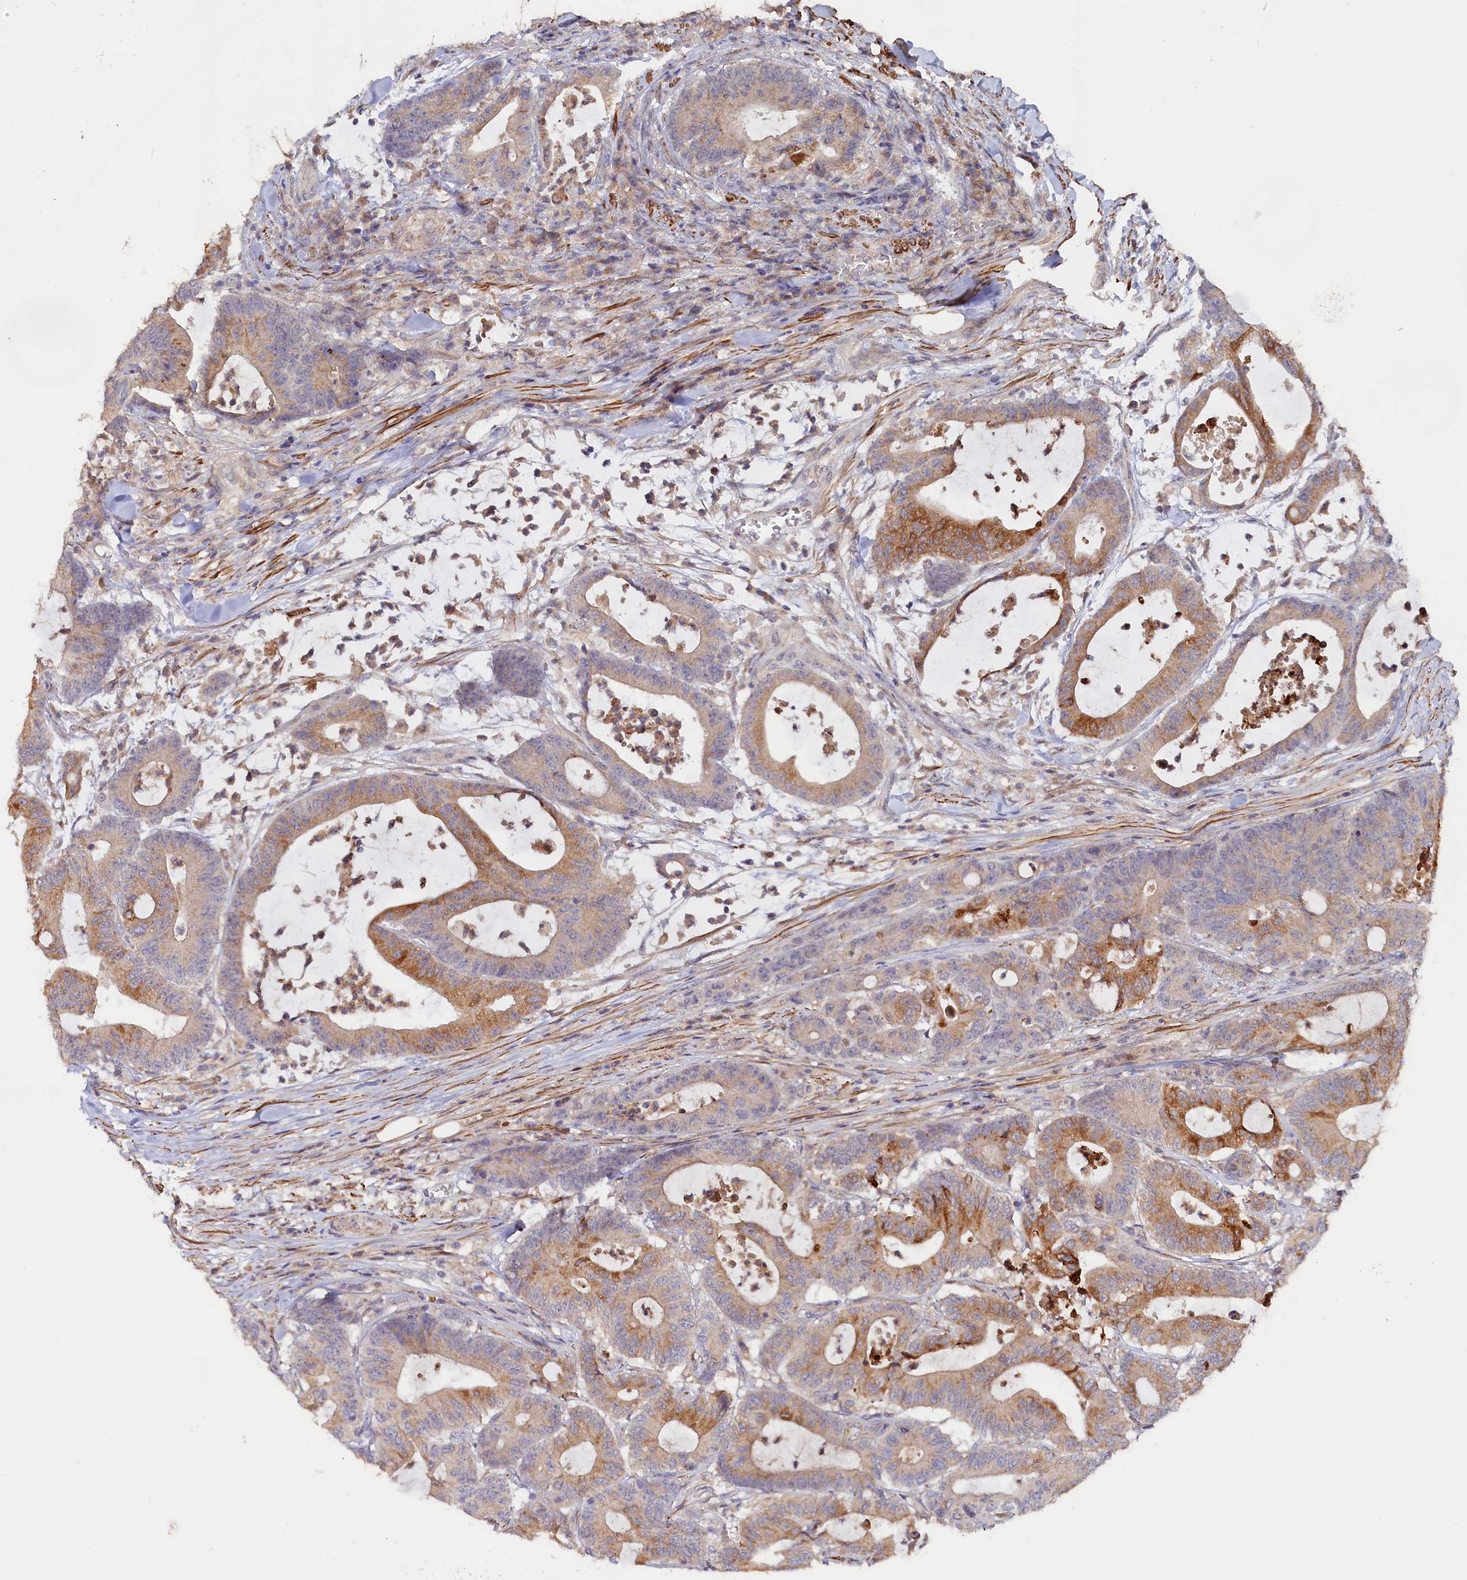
{"staining": {"intensity": "moderate", "quantity": ">75%", "location": "cytoplasmic/membranous"}, "tissue": "colorectal cancer", "cell_type": "Tumor cells", "image_type": "cancer", "snomed": [{"axis": "morphology", "description": "Adenocarcinoma, NOS"}, {"axis": "topography", "description": "Colon"}], "caption": "The micrograph exhibits a brown stain indicating the presence of a protein in the cytoplasmic/membranous of tumor cells in colorectal cancer (adenocarcinoma).", "gene": "TANGO6", "patient": {"sex": "female", "age": 84}}